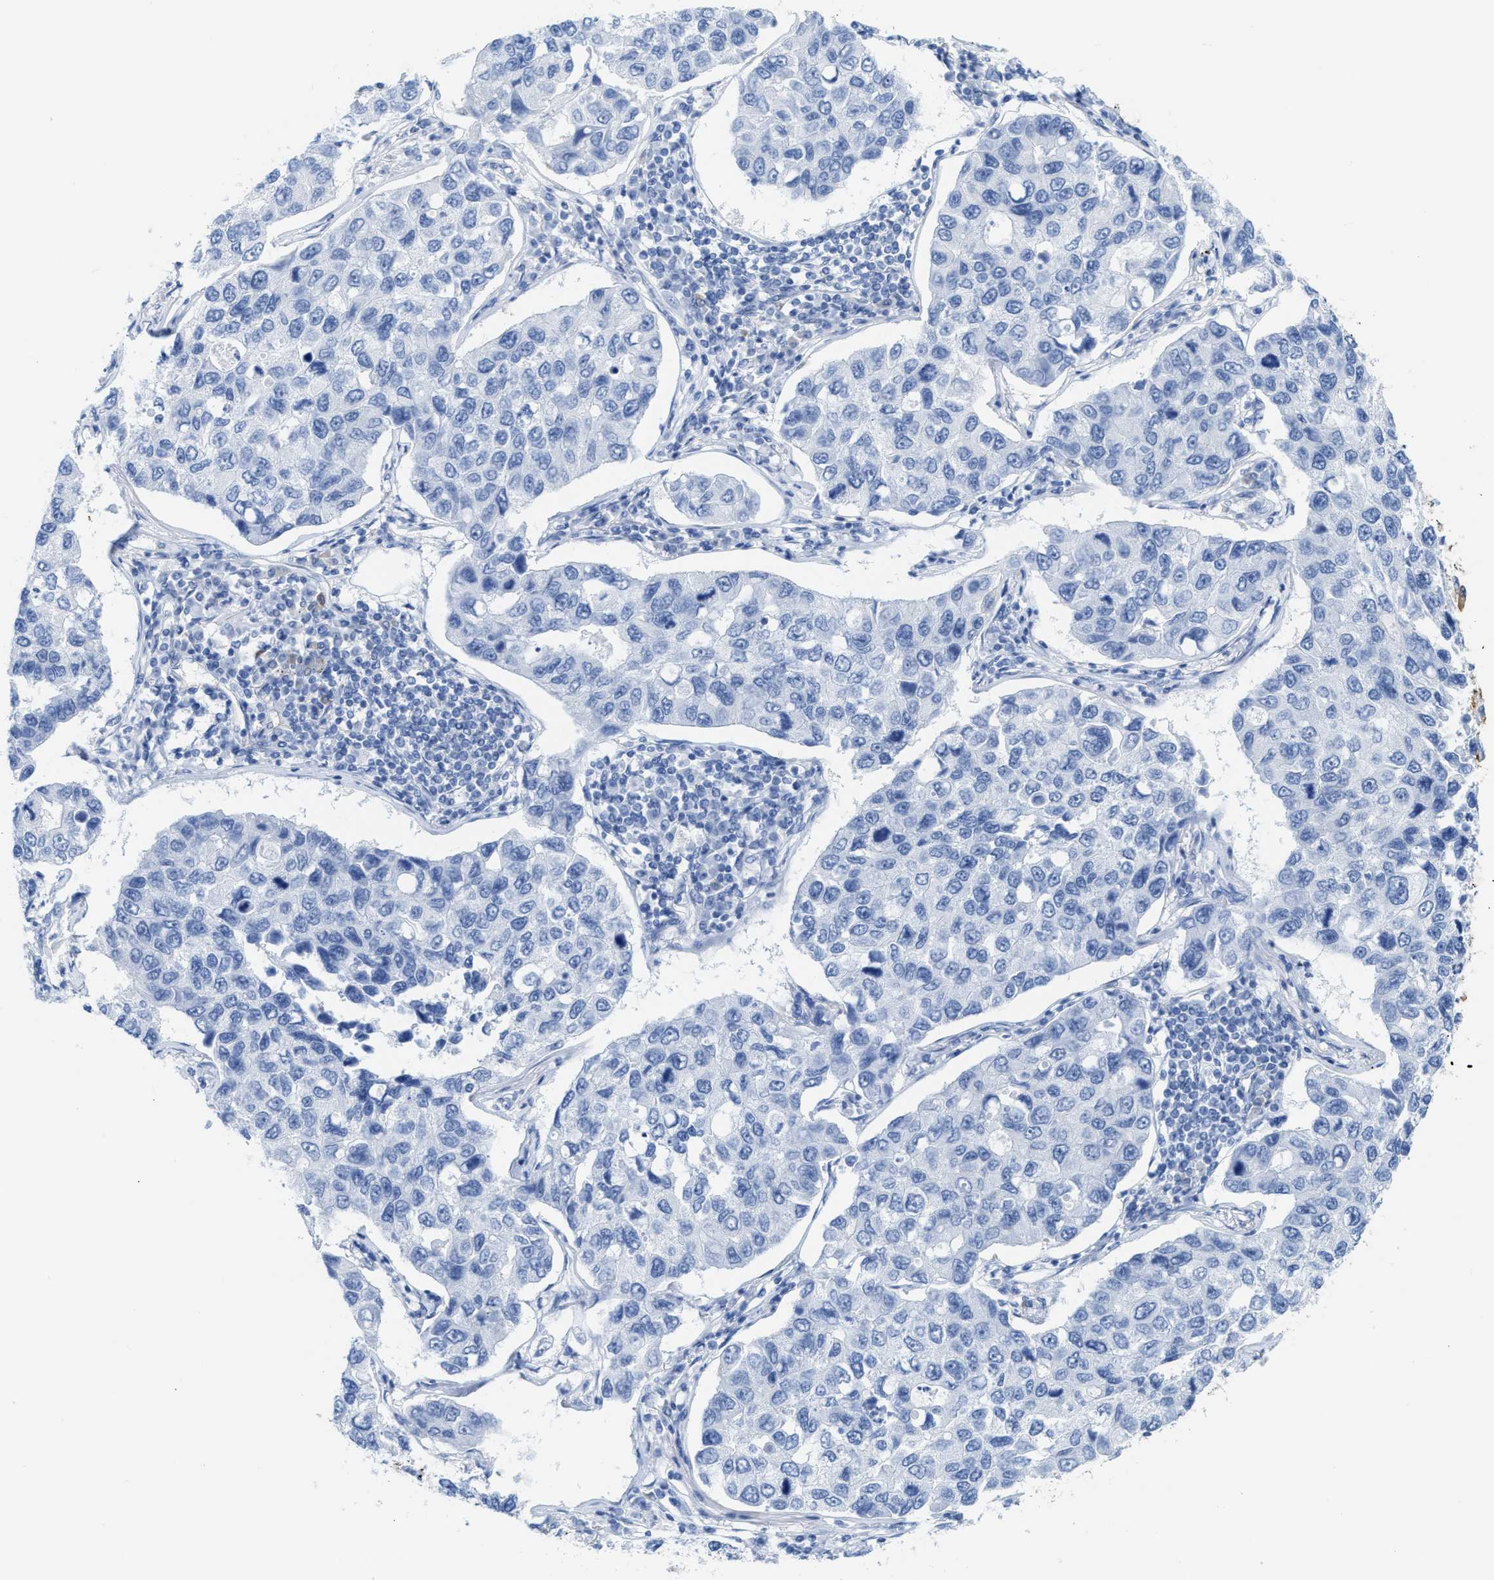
{"staining": {"intensity": "negative", "quantity": "none", "location": "none"}, "tissue": "lung cancer", "cell_type": "Tumor cells", "image_type": "cancer", "snomed": [{"axis": "morphology", "description": "Adenocarcinoma, NOS"}, {"axis": "topography", "description": "Lung"}], "caption": "DAB (3,3'-diaminobenzidine) immunohistochemical staining of lung adenocarcinoma displays no significant positivity in tumor cells.", "gene": "ASS1", "patient": {"sex": "male", "age": 64}}